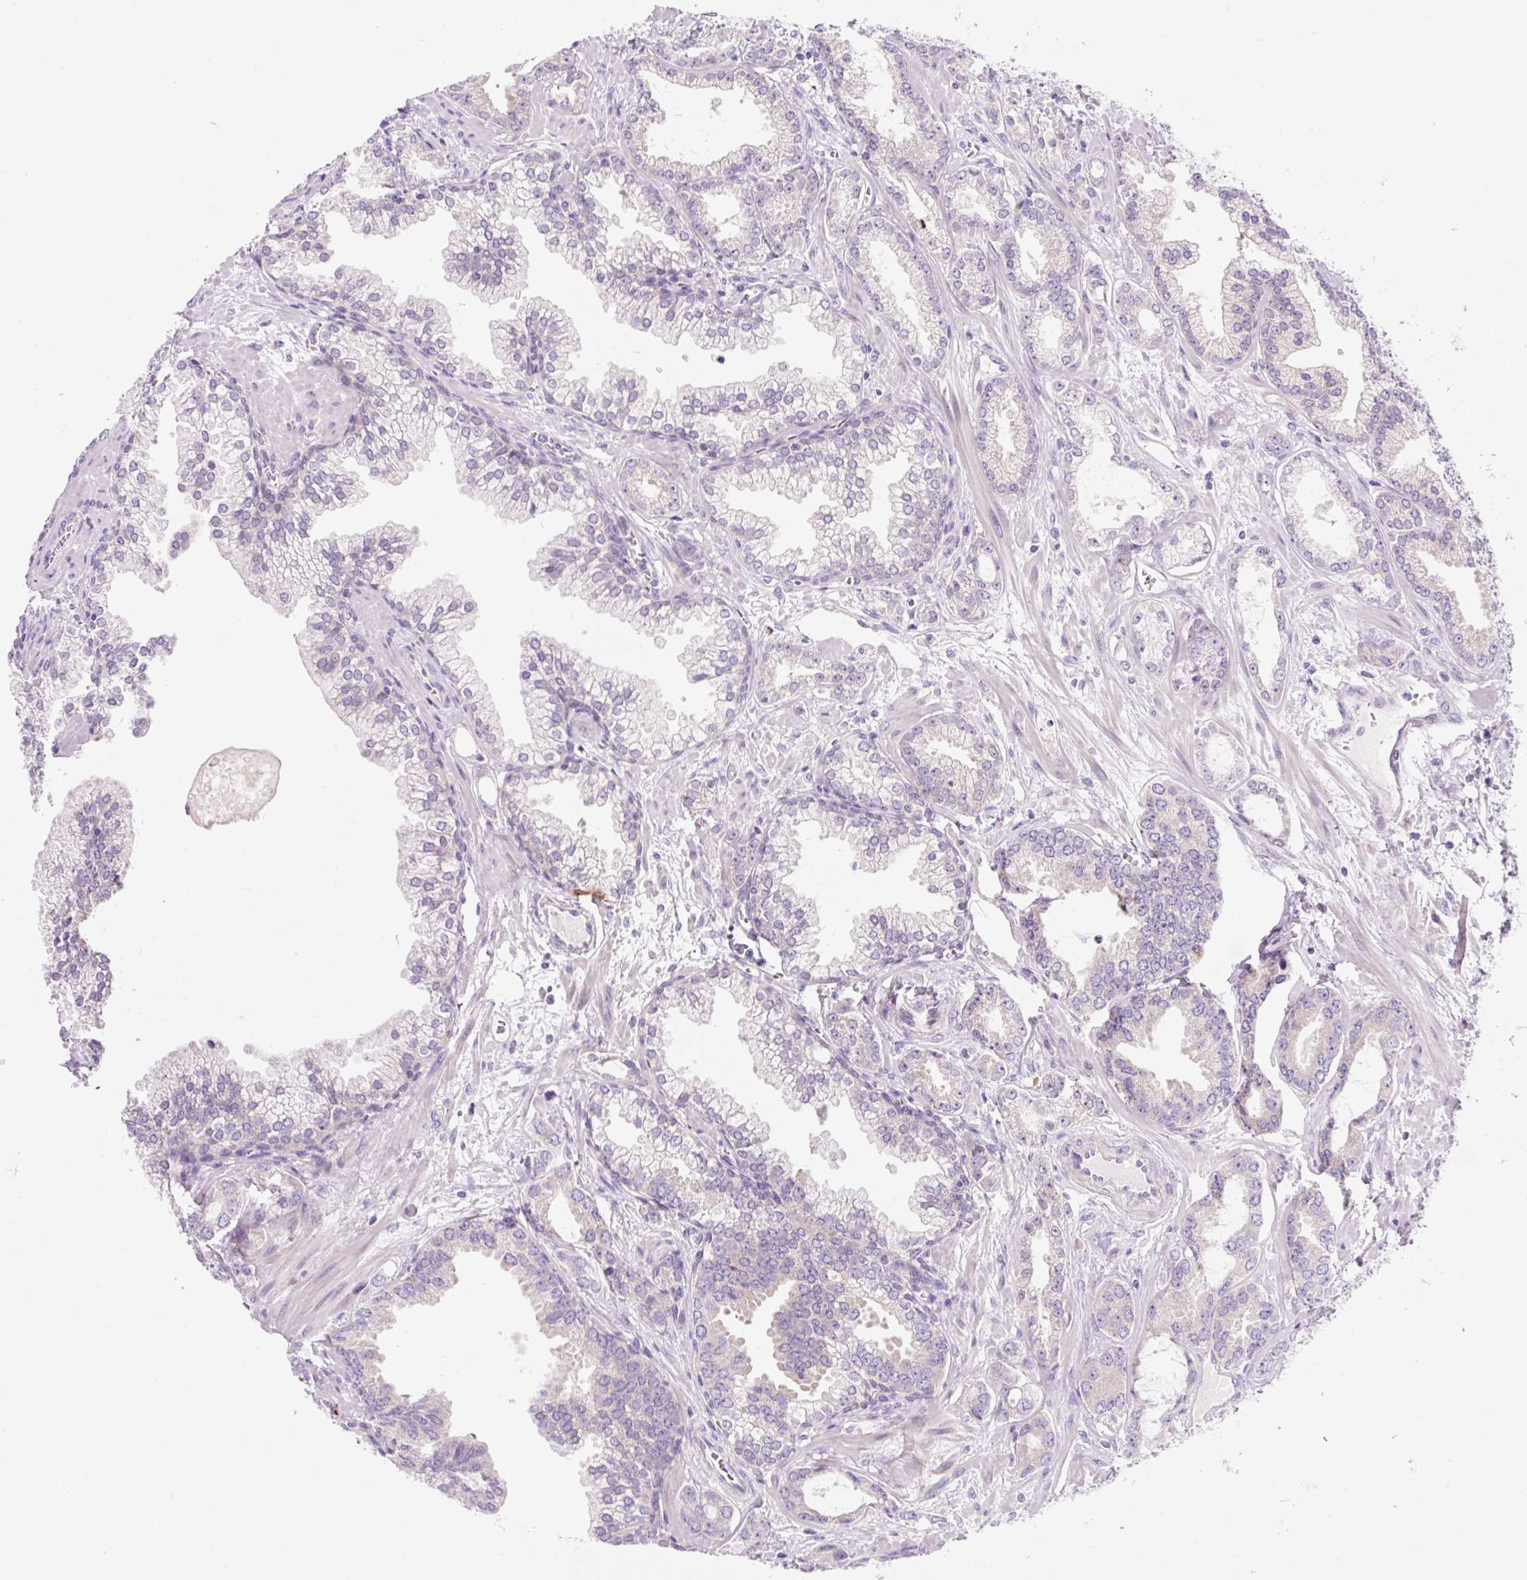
{"staining": {"intensity": "negative", "quantity": "none", "location": "none"}, "tissue": "prostate cancer", "cell_type": "Tumor cells", "image_type": "cancer", "snomed": [{"axis": "morphology", "description": "Adenocarcinoma, Medium grade"}, {"axis": "topography", "description": "Prostate"}], "caption": "Tumor cells show no significant staining in medium-grade adenocarcinoma (prostate). The staining is performed using DAB brown chromogen with nuclei counter-stained in using hematoxylin.", "gene": "CELF6", "patient": {"sex": "male", "age": 57}}